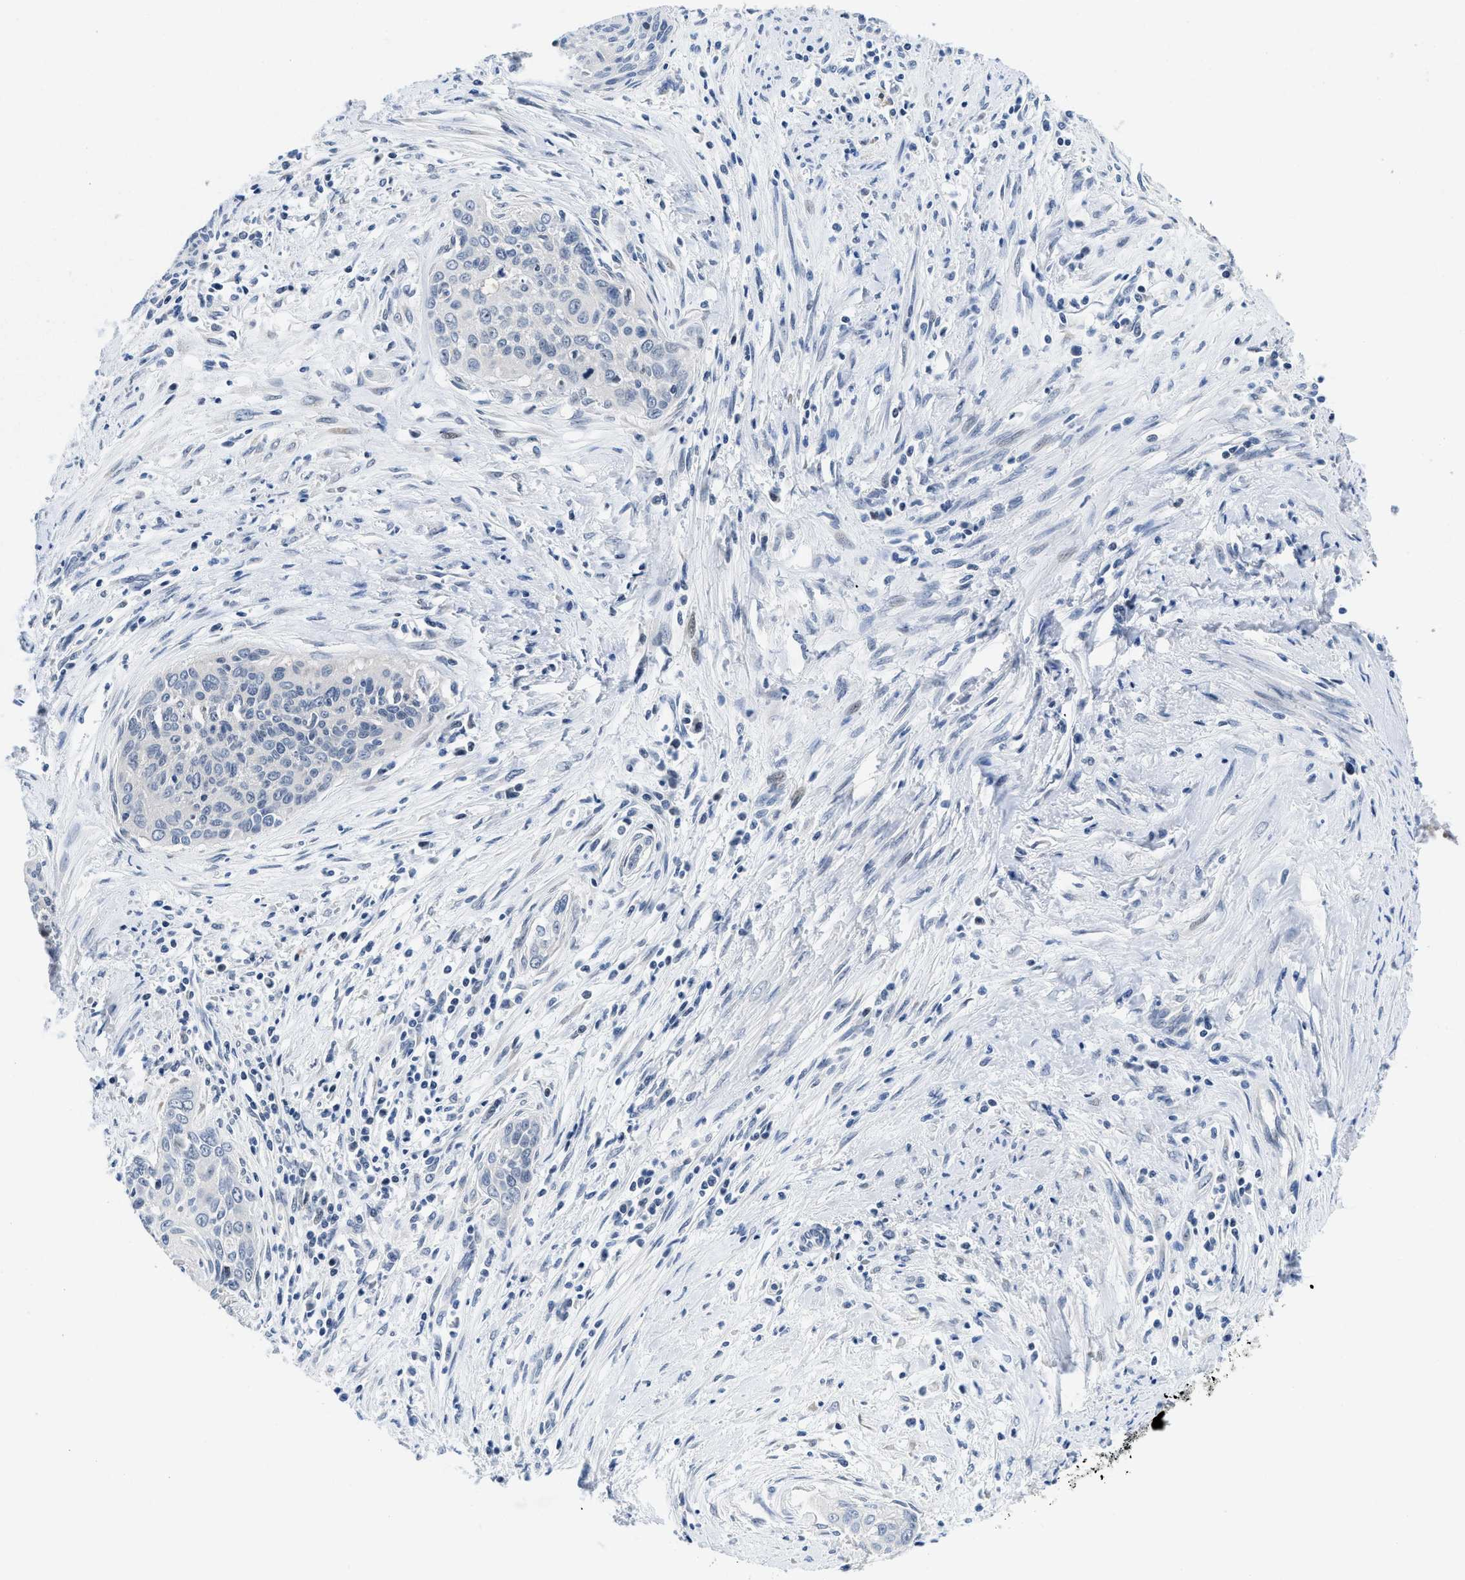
{"staining": {"intensity": "negative", "quantity": "none", "location": "none"}, "tissue": "cervical cancer", "cell_type": "Tumor cells", "image_type": "cancer", "snomed": [{"axis": "morphology", "description": "Squamous cell carcinoma, NOS"}, {"axis": "topography", "description": "Cervix"}], "caption": "This is a image of immunohistochemistry staining of cervical cancer, which shows no positivity in tumor cells.", "gene": "IKBKE", "patient": {"sex": "female", "age": 55}}